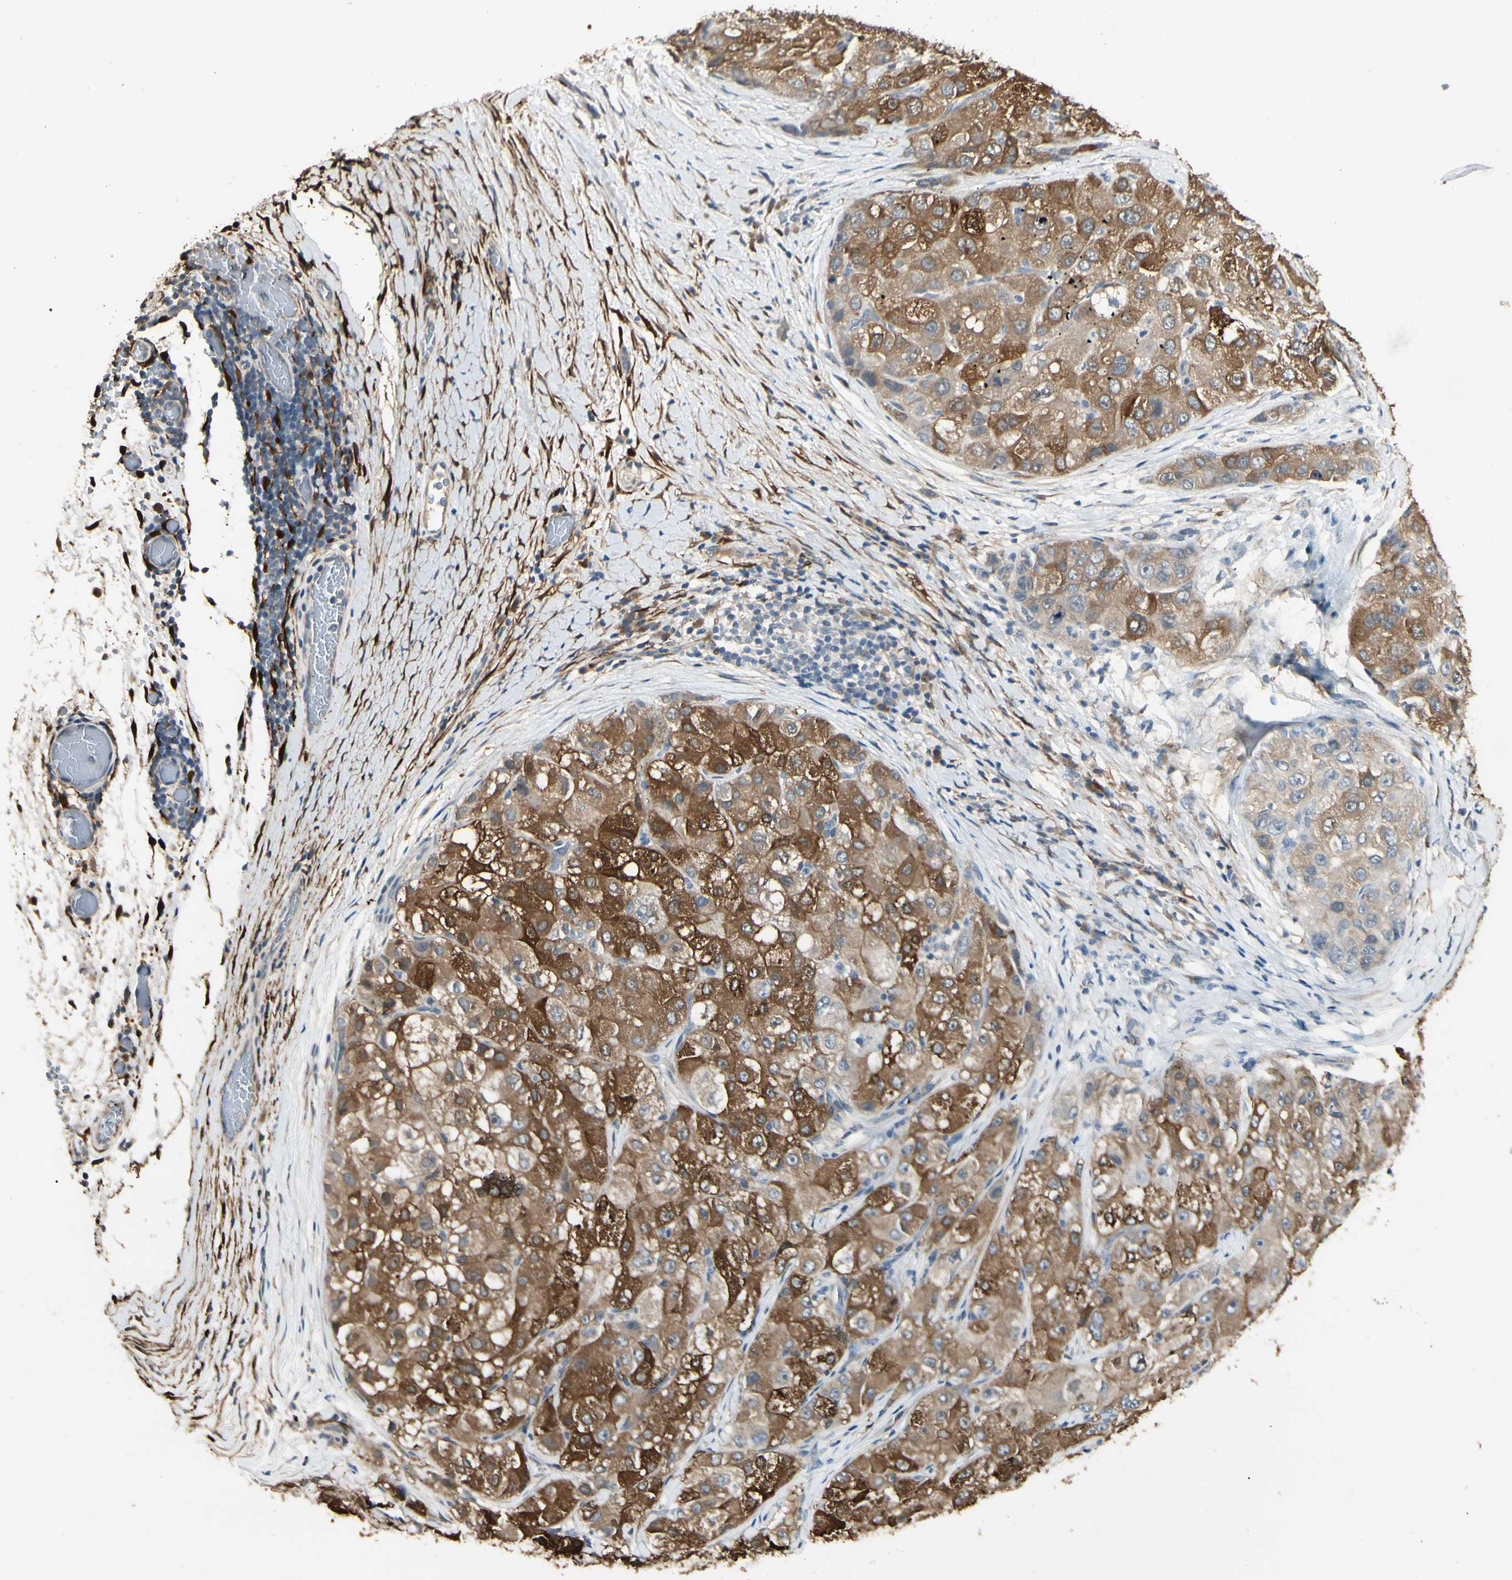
{"staining": {"intensity": "strong", "quantity": ">75%", "location": "cytoplasmic/membranous,nuclear"}, "tissue": "liver cancer", "cell_type": "Tumor cells", "image_type": "cancer", "snomed": [{"axis": "morphology", "description": "Carcinoma, Hepatocellular, NOS"}, {"axis": "topography", "description": "Liver"}], "caption": "Immunohistochemical staining of liver cancer (hepatocellular carcinoma) shows high levels of strong cytoplasmic/membranous and nuclear expression in approximately >75% of tumor cells.", "gene": "GNE", "patient": {"sex": "male", "age": 80}}